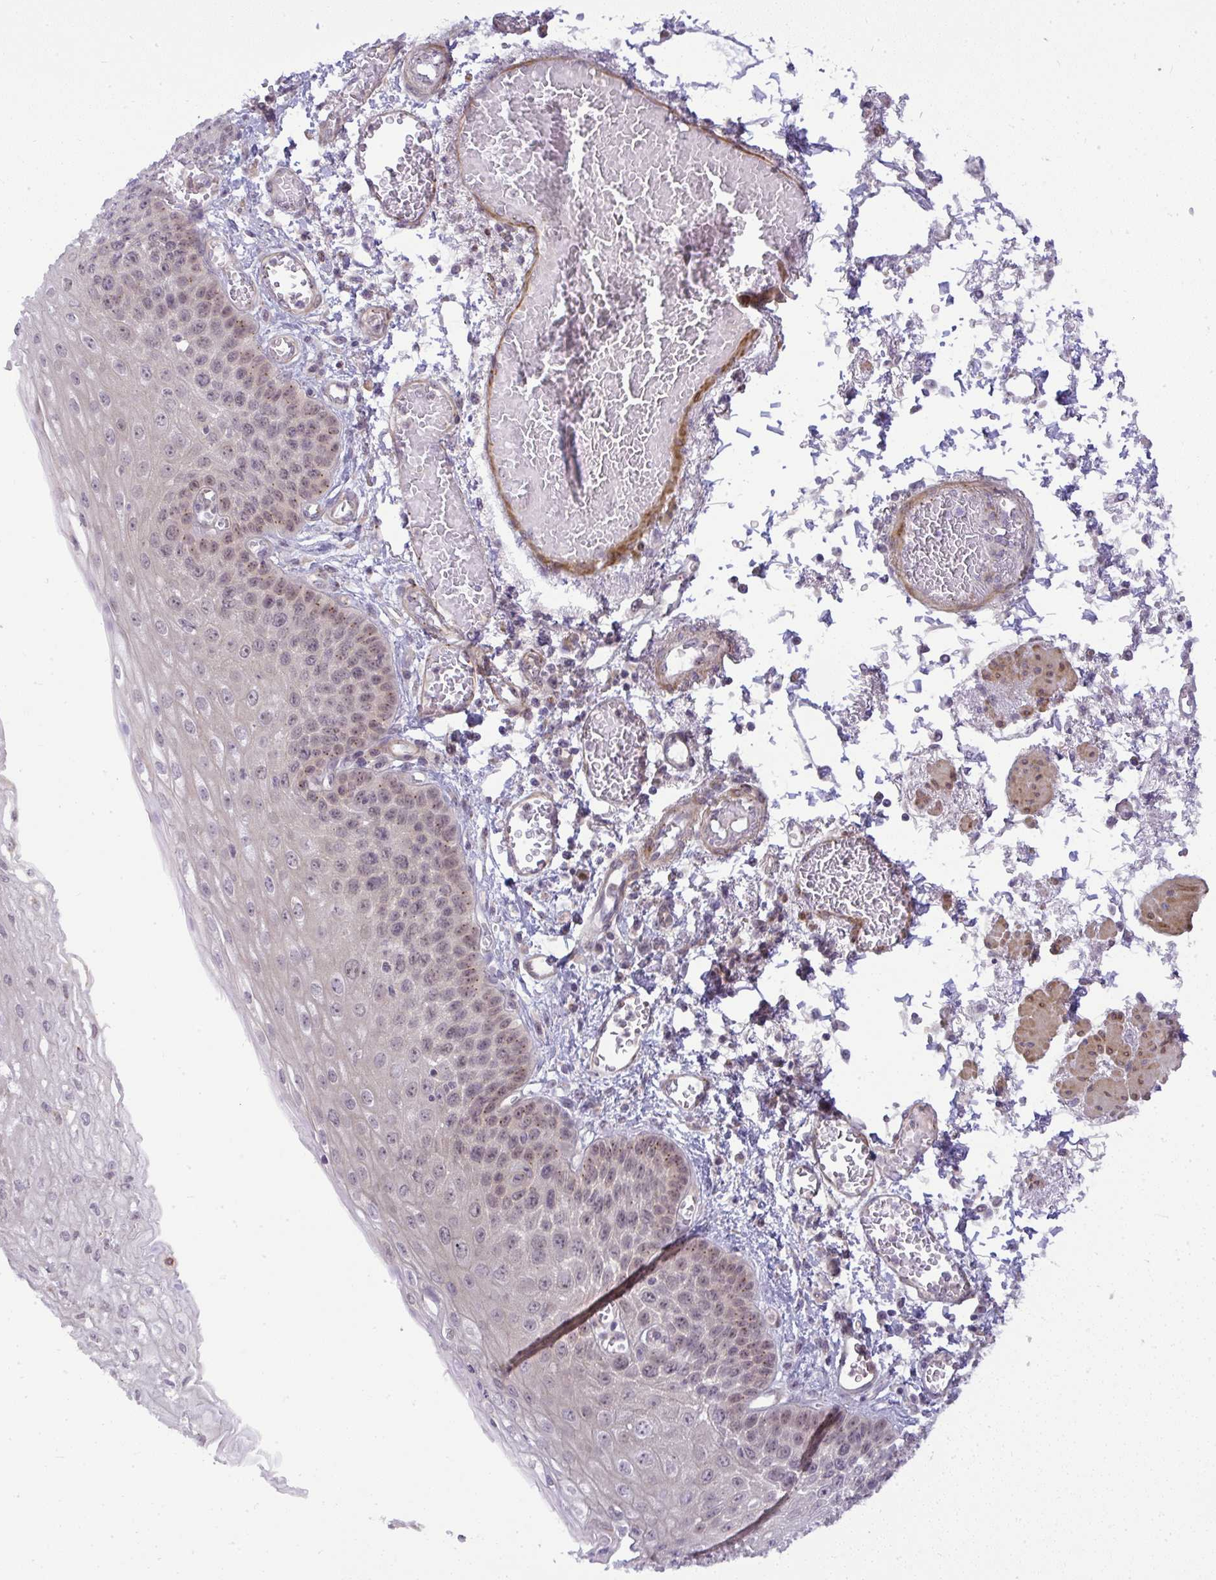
{"staining": {"intensity": "weak", "quantity": "25%-75%", "location": "nuclear"}, "tissue": "esophagus", "cell_type": "Squamous epithelial cells", "image_type": "normal", "snomed": [{"axis": "morphology", "description": "Normal tissue, NOS"}, {"axis": "morphology", "description": "Adenocarcinoma, NOS"}, {"axis": "topography", "description": "Esophagus"}], "caption": "Immunohistochemistry (IHC) micrograph of unremarkable esophagus: human esophagus stained using IHC shows low levels of weak protein expression localized specifically in the nuclear of squamous epithelial cells, appearing as a nuclear brown color.", "gene": "DZIP1", "patient": {"sex": "male", "age": 81}}